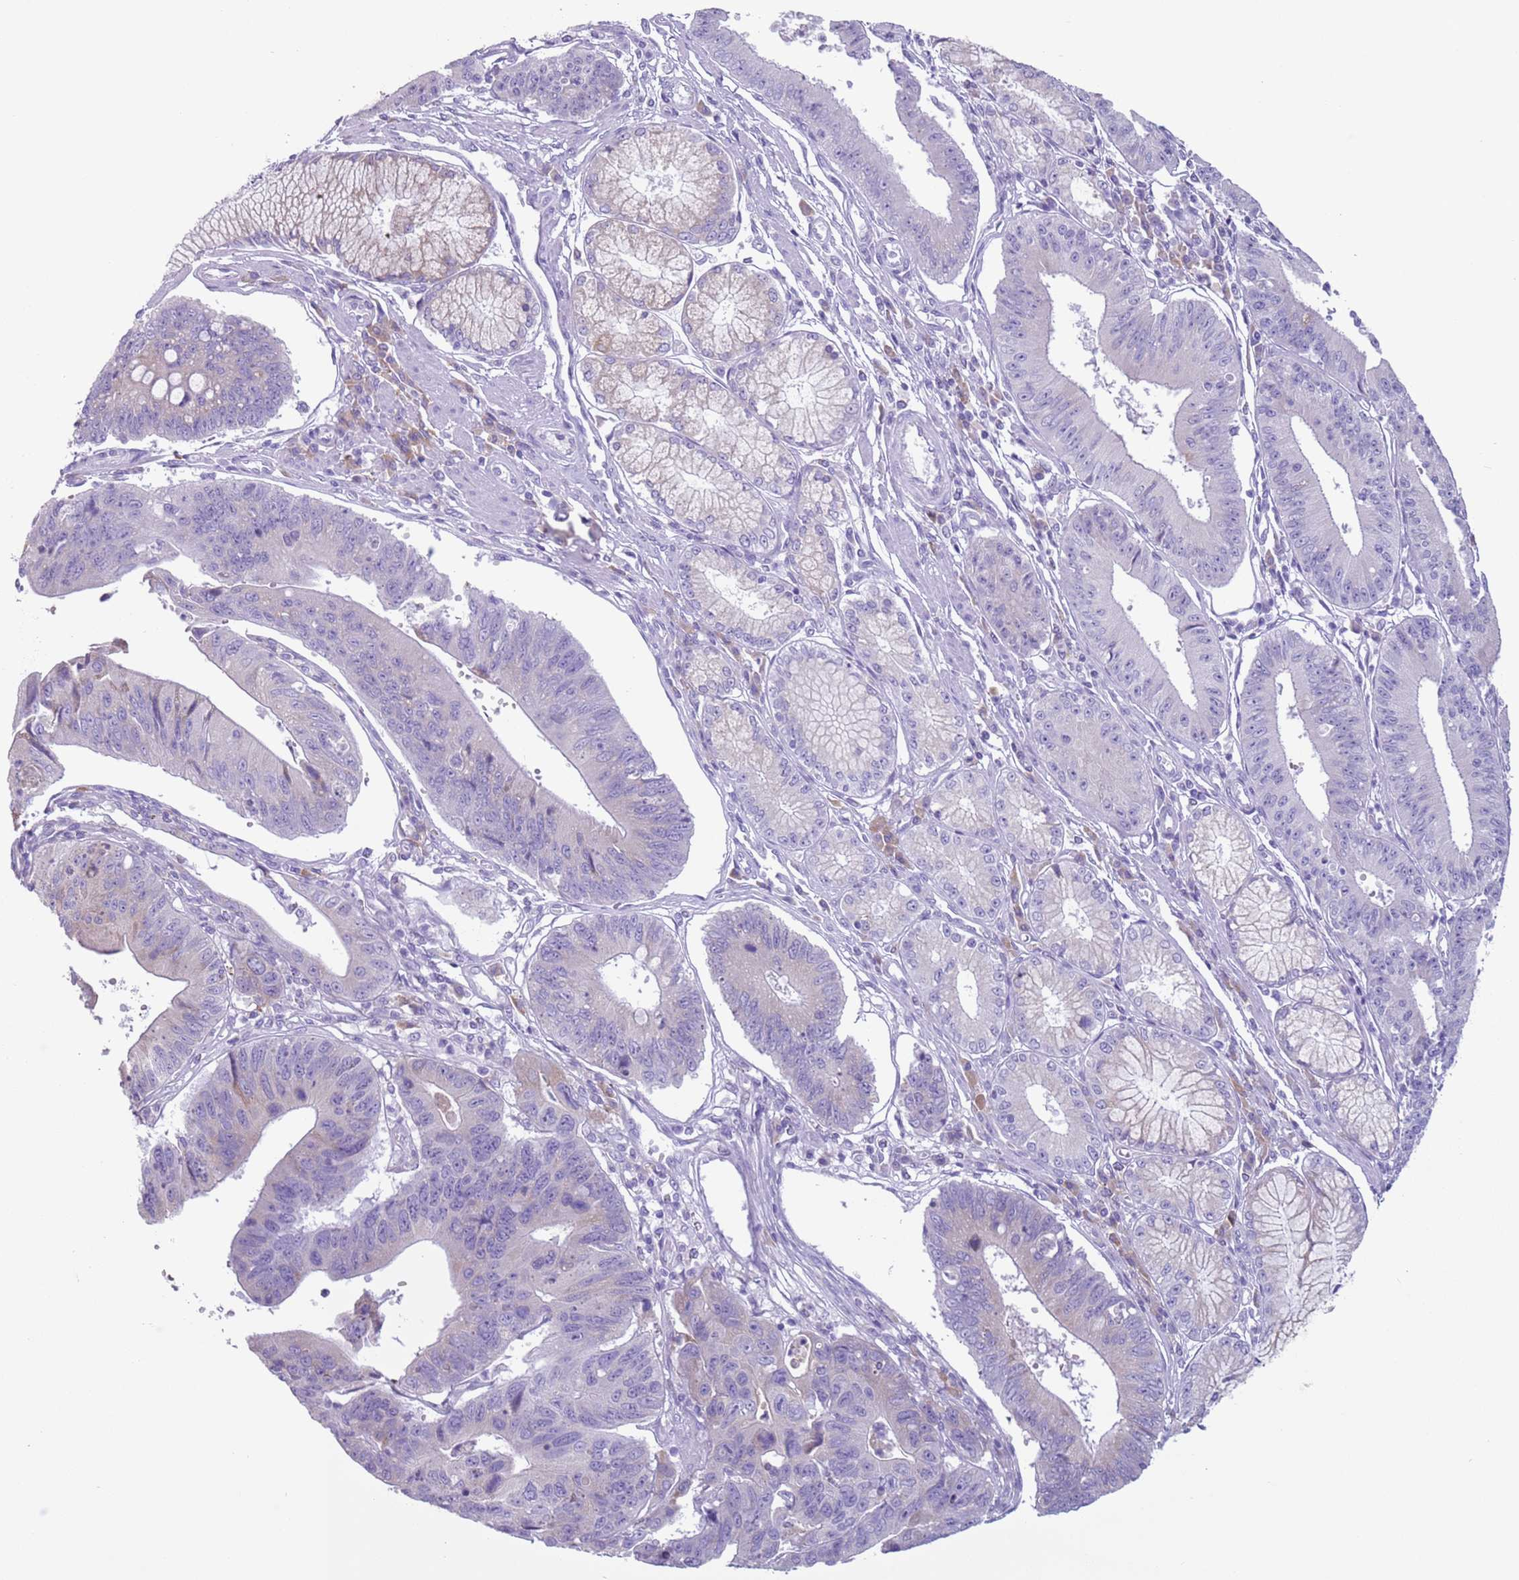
{"staining": {"intensity": "negative", "quantity": "none", "location": "none"}, "tissue": "stomach cancer", "cell_type": "Tumor cells", "image_type": "cancer", "snomed": [{"axis": "morphology", "description": "Adenocarcinoma, NOS"}, {"axis": "topography", "description": "Stomach"}], "caption": "An immunohistochemistry (IHC) image of stomach cancer (adenocarcinoma) is shown. There is no staining in tumor cells of stomach cancer (adenocarcinoma).", "gene": "HYOU1", "patient": {"sex": "male", "age": 59}}